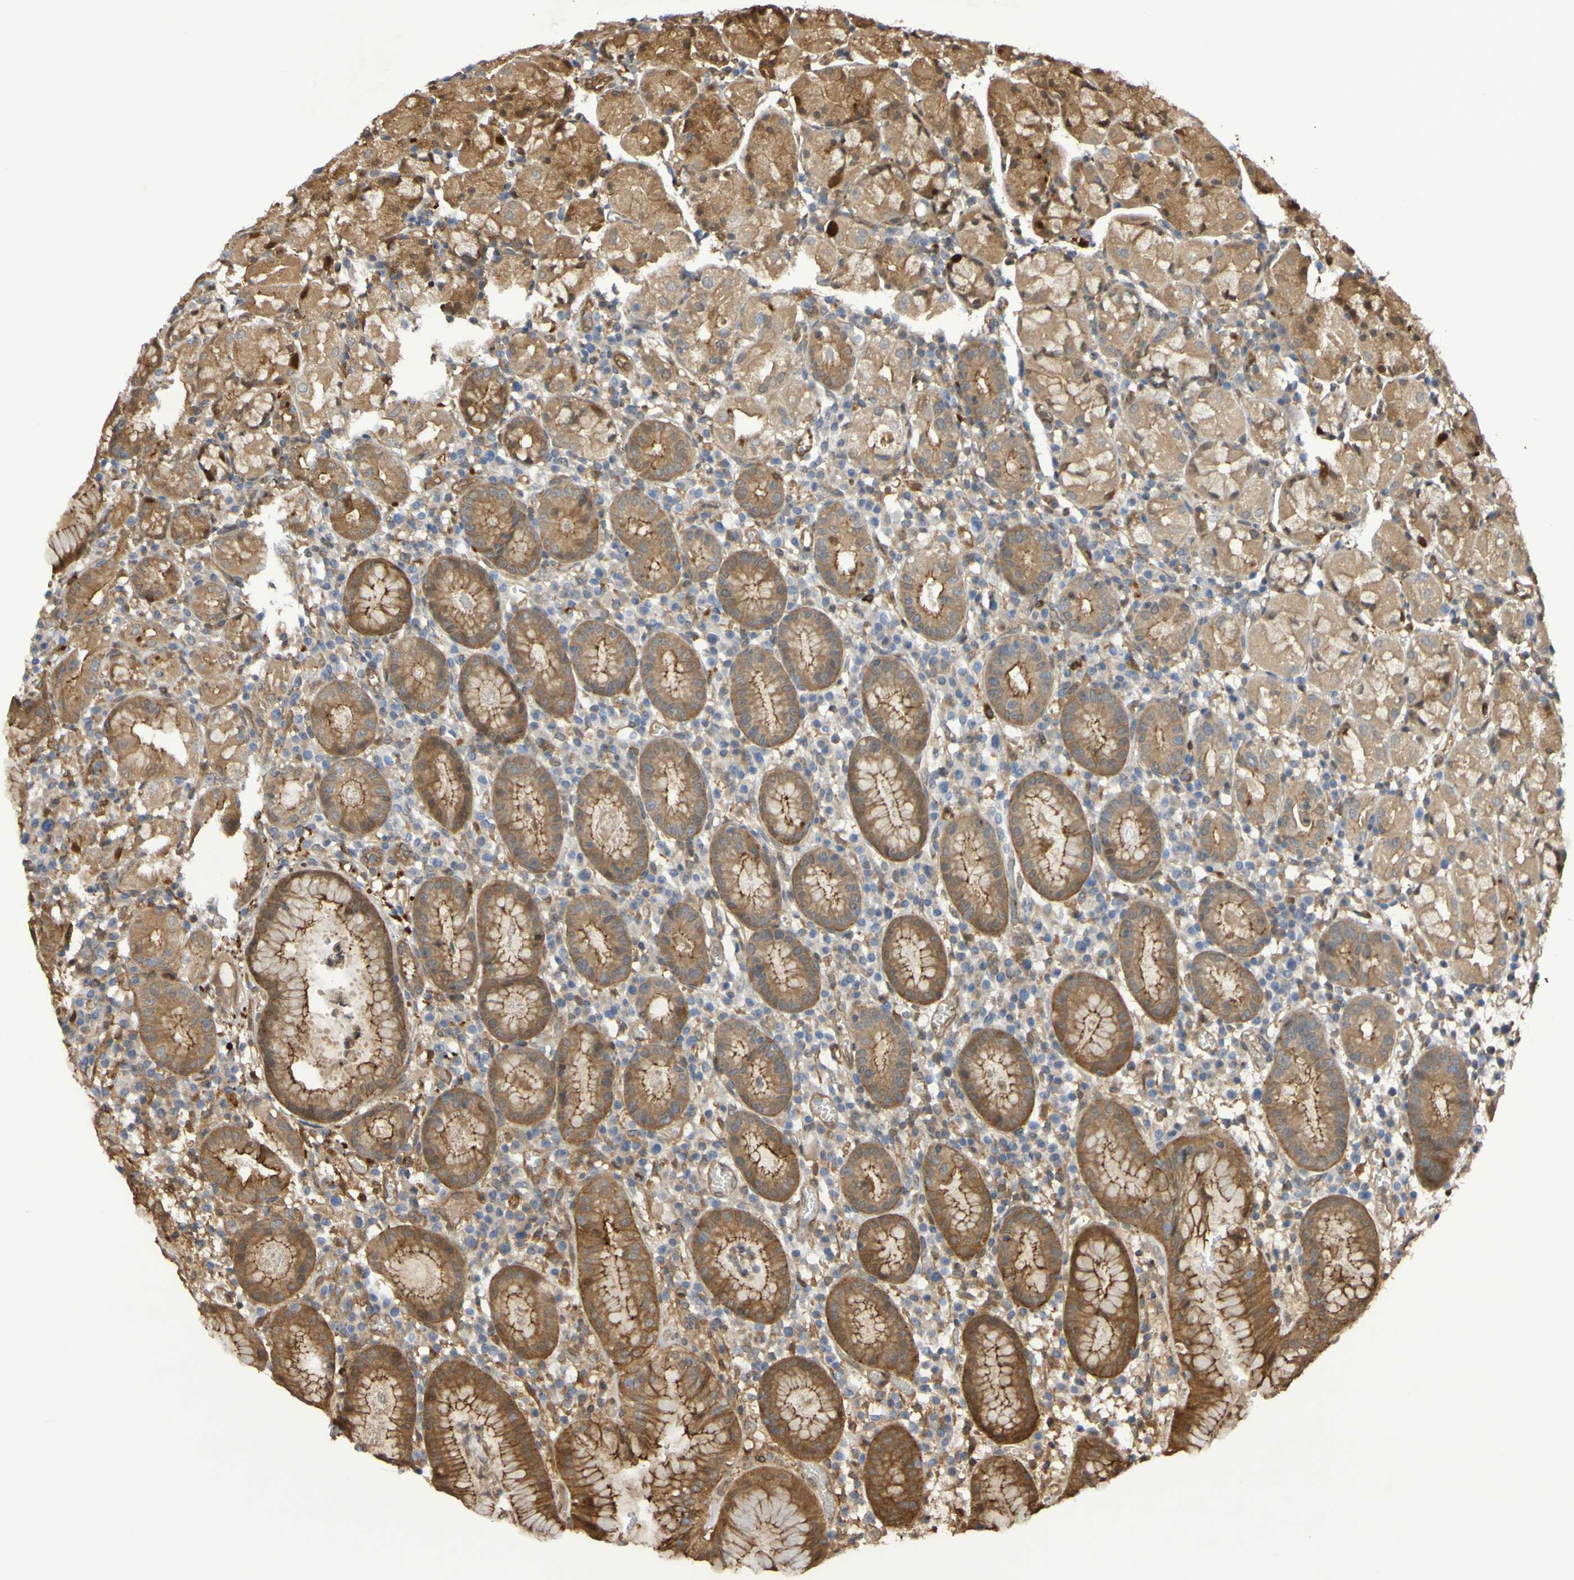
{"staining": {"intensity": "strong", "quantity": ">75%", "location": "cytoplasmic/membranous"}, "tissue": "stomach", "cell_type": "Glandular cells", "image_type": "normal", "snomed": [{"axis": "morphology", "description": "Normal tissue, NOS"}, {"axis": "topography", "description": "Stomach"}, {"axis": "topography", "description": "Stomach, lower"}], "caption": "Protein expression analysis of unremarkable stomach displays strong cytoplasmic/membranous staining in about >75% of glandular cells. The staining is performed using DAB brown chromogen to label protein expression. The nuclei are counter-stained blue using hematoxylin.", "gene": "SERPINB6", "patient": {"sex": "female", "age": 75}}